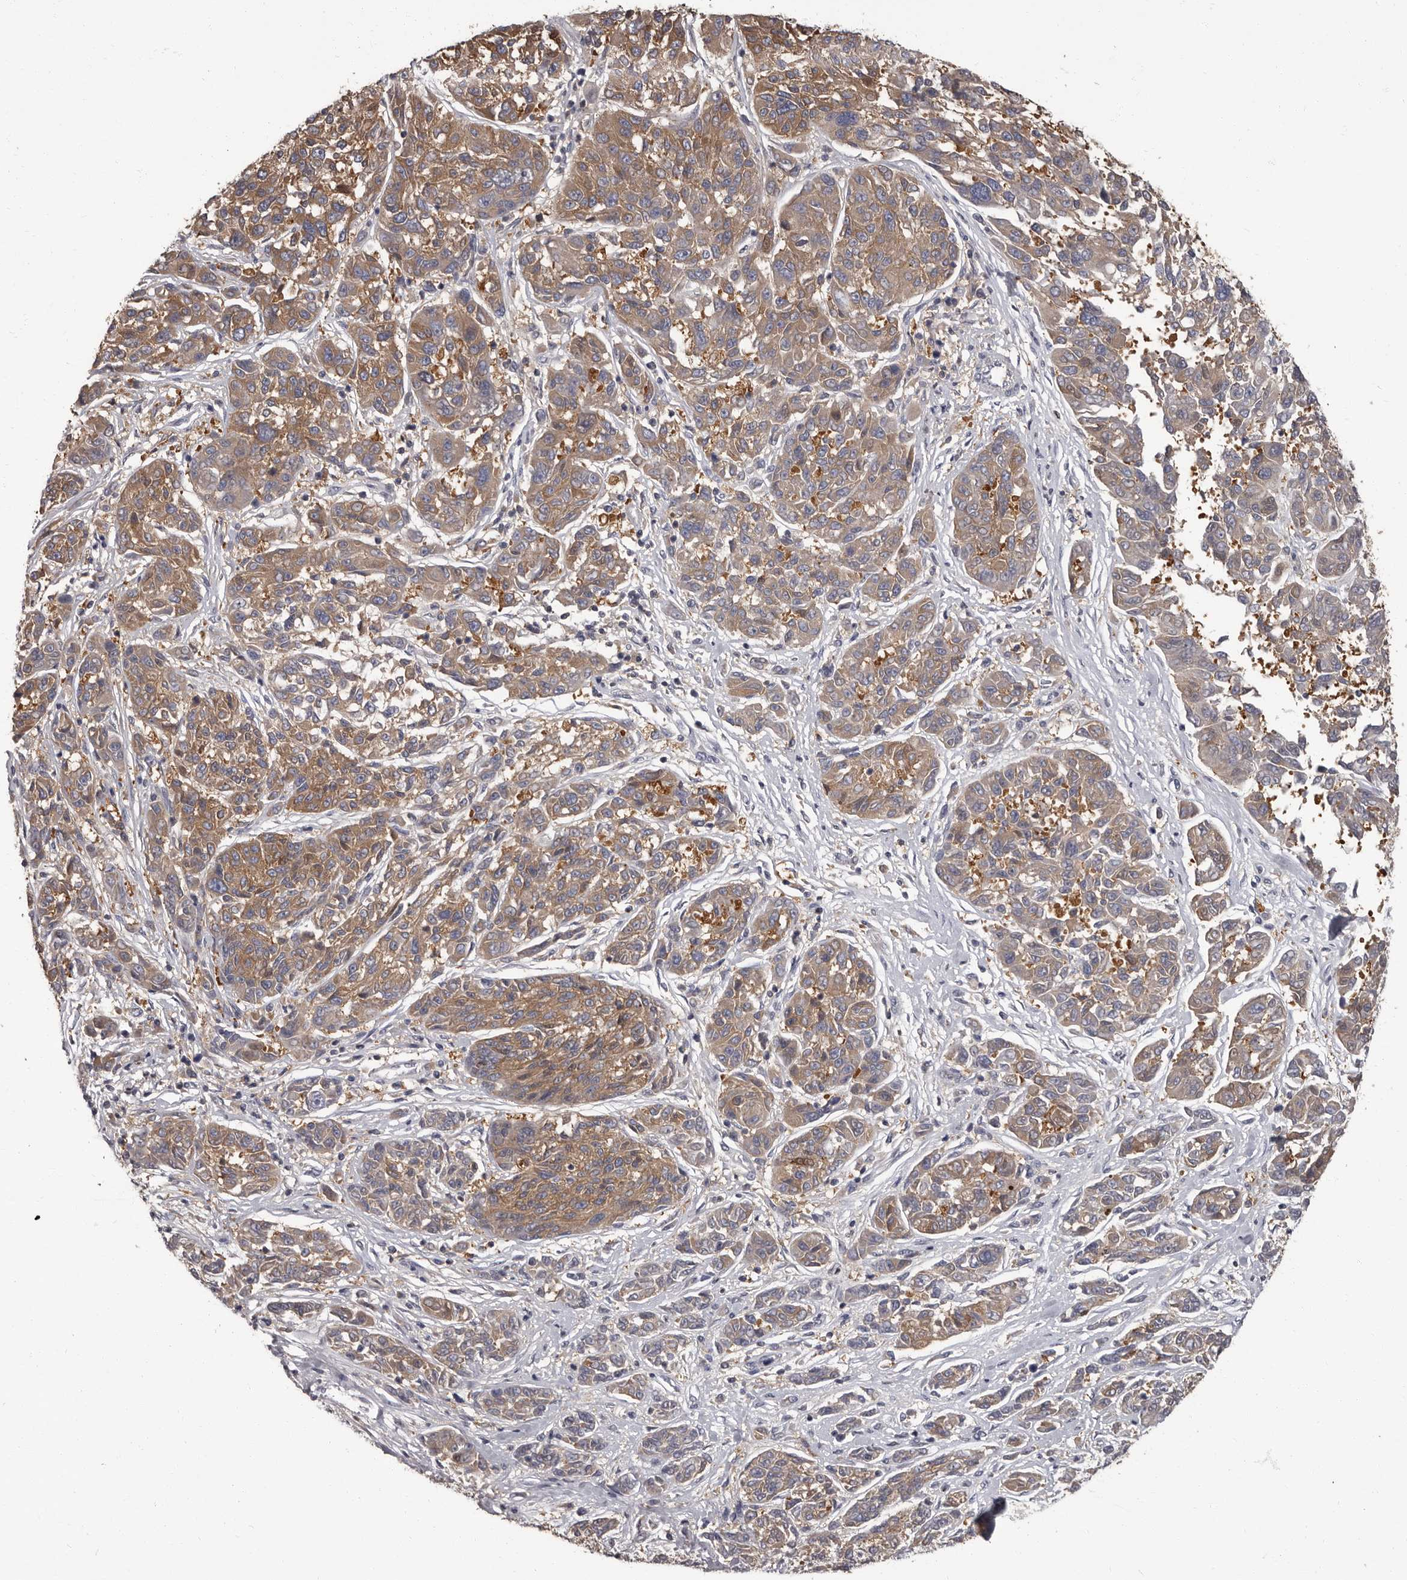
{"staining": {"intensity": "moderate", "quantity": ">75%", "location": "cytoplasmic/membranous"}, "tissue": "melanoma", "cell_type": "Tumor cells", "image_type": "cancer", "snomed": [{"axis": "morphology", "description": "Malignant melanoma, NOS"}, {"axis": "topography", "description": "Skin"}], "caption": "Protein analysis of melanoma tissue displays moderate cytoplasmic/membranous positivity in approximately >75% of tumor cells. Immunohistochemistry (ihc) stains the protein in brown and the nuclei are stained blue.", "gene": "APEH", "patient": {"sex": "male", "age": 53}}